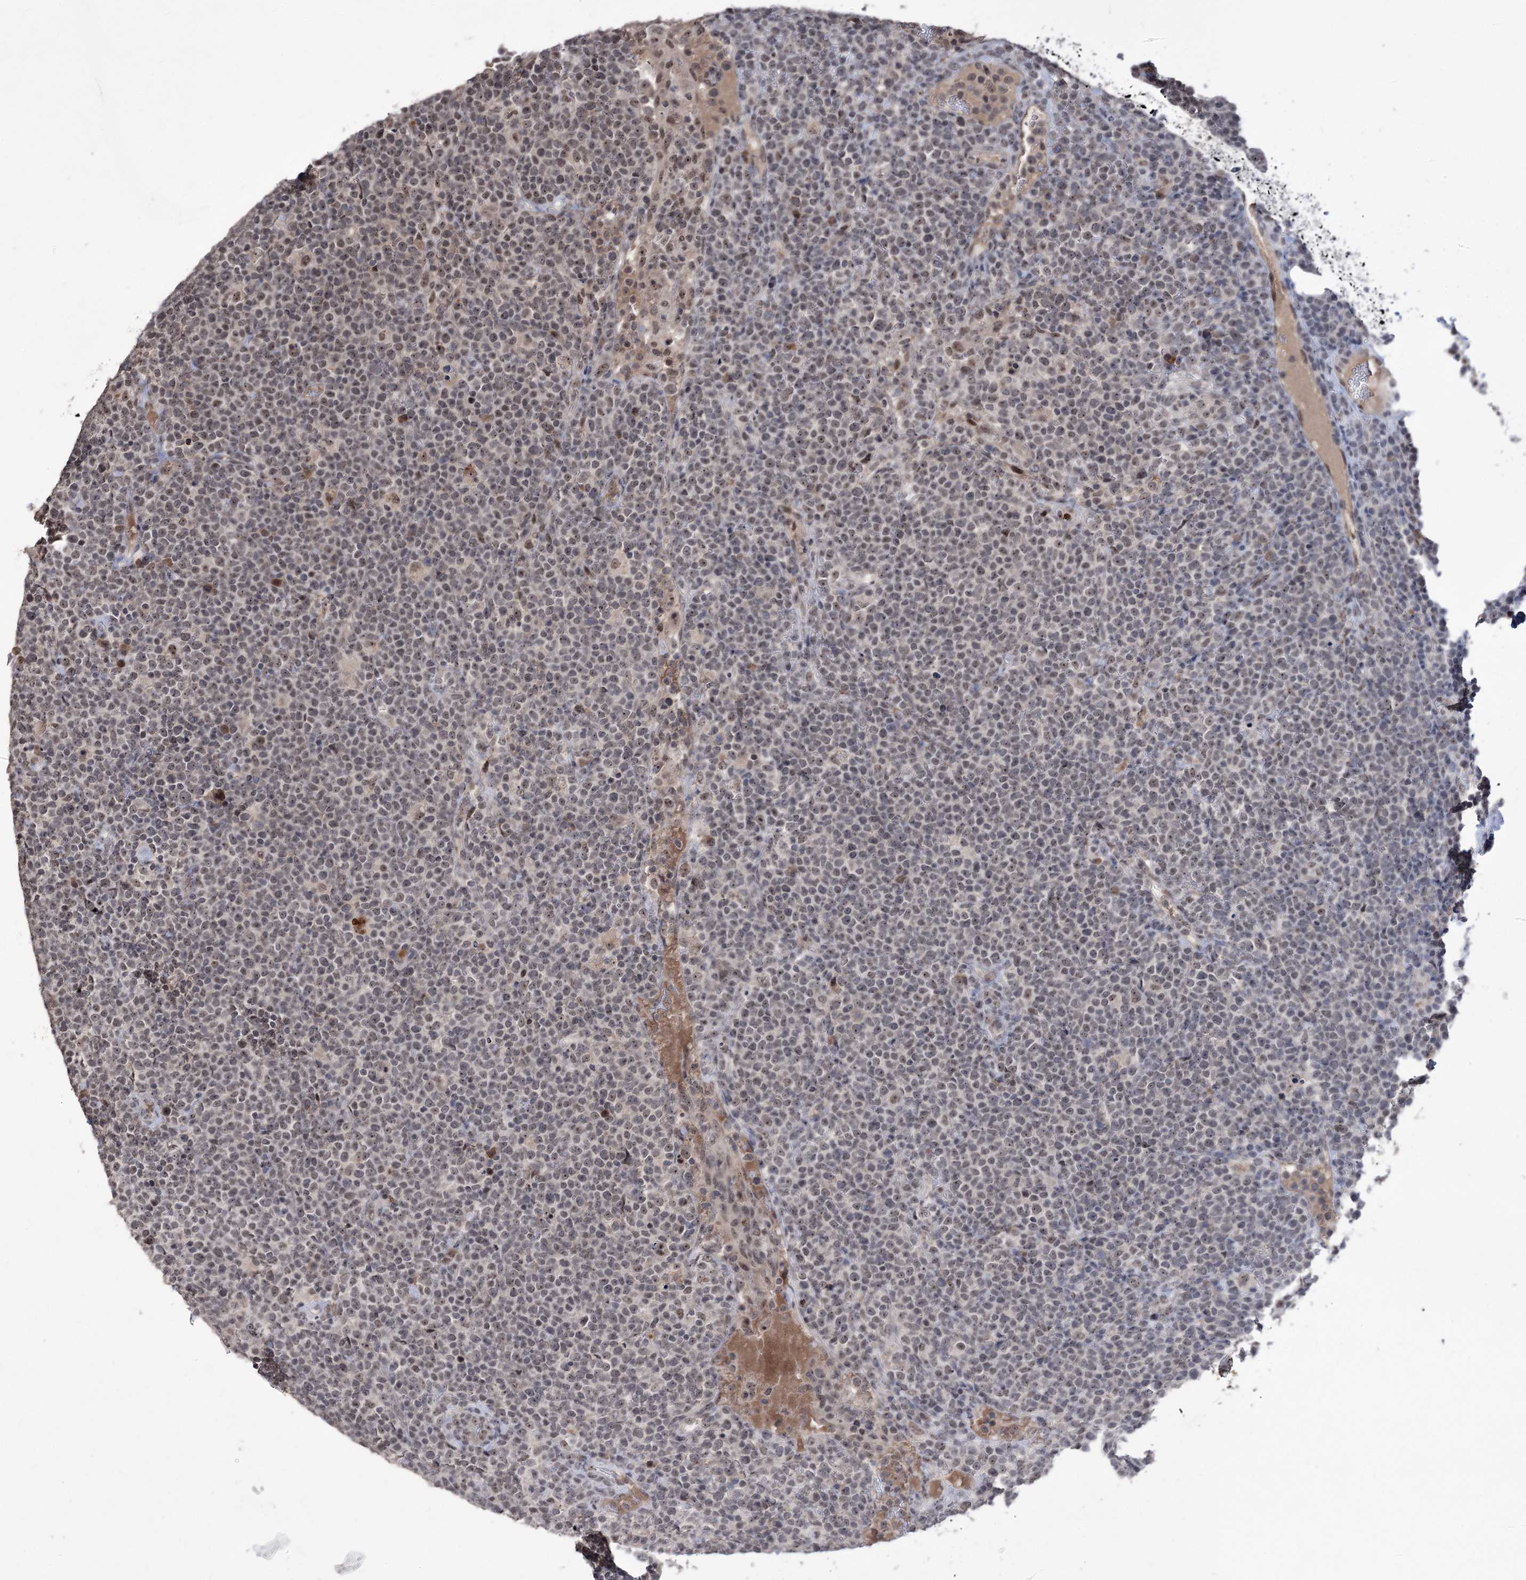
{"staining": {"intensity": "weak", "quantity": ">75%", "location": "nuclear"}, "tissue": "lymphoma", "cell_type": "Tumor cells", "image_type": "cancer", "snomed": [{"axis": "morphology", "description": "Malignant lymphoma, non-Hodgkin's type, High grade"}, {"axis": "topography", "description": "Lymph node"}], "caption": "IHC staining of lymphoma, which demonstrates low levels of weak nuclear positivity in approximately >75% of tumor cells indicating weak nuclear protein expression. The staining was performed using DAB (3,3'-diaminobenzidine) (brown) for protein detection and nuclei were counterstained in hematoxylin (blue).", "gene": "VGLL4", "patient": {"sex": "male", "age": 61}}